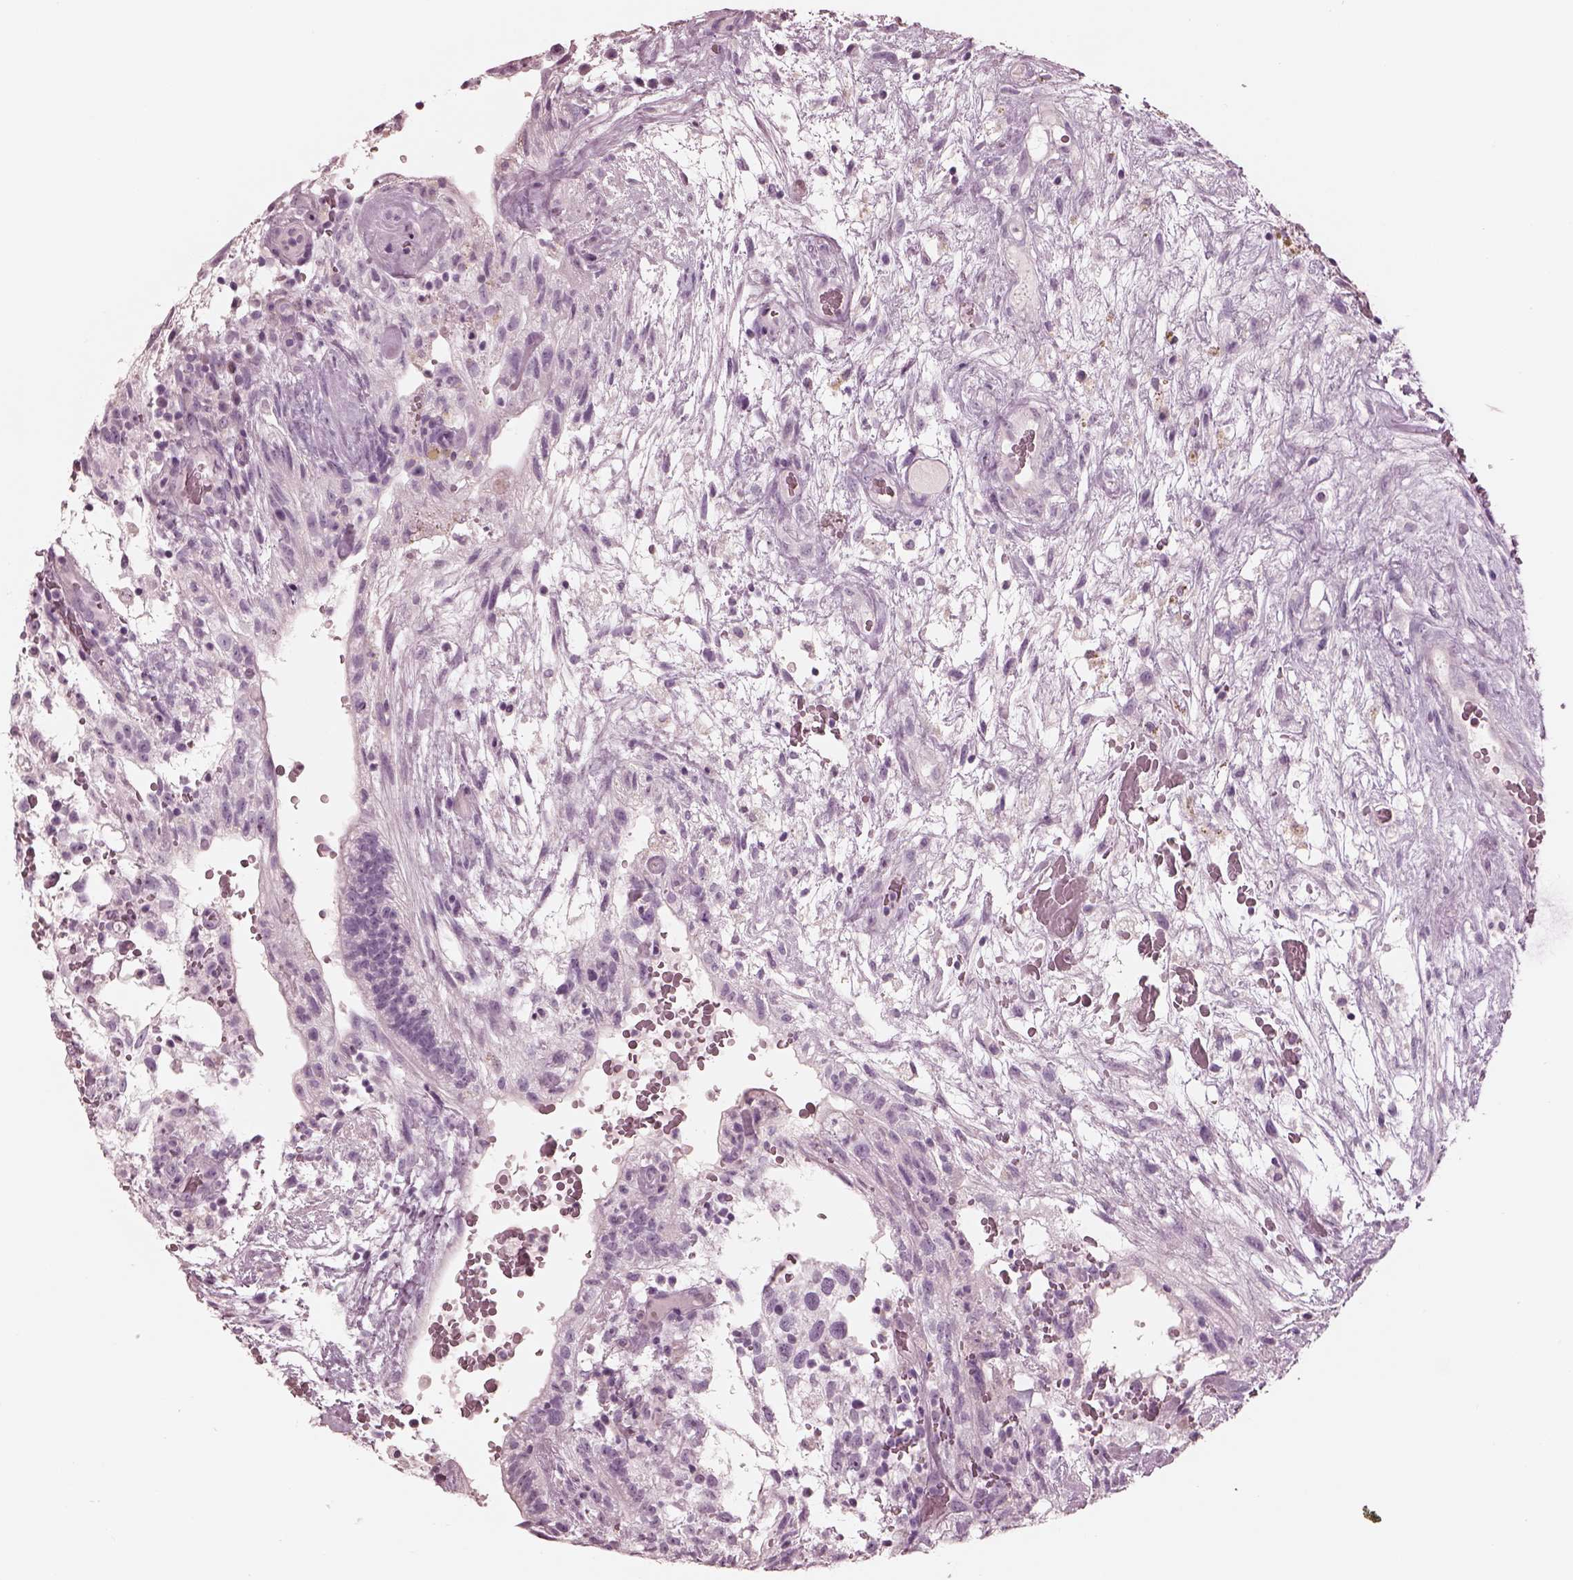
{"staining": {"intensity": "negative", "quantity": "none", "location": "none"}, "tissue": "testis cancer", "cell_type": "Tumor cells", "image_type": "cancer", "snomed": [{"axis": "morphology", "description": "Normal tissue, NOS"}, {"axis": "morphology", "description": "Carcinoma, Embryonal, NOS"}, {"axis": "topography", "description": "Testis"}], "caption": "Immunohistochemistry (IHC) photomicrograph of testis cancer stained for a protein (brown), which demonstrates no staining in tumor cells. (DAB (3,3'-diaminobenzidine) immunohistochemistry visualized using brightfield microscopy, high magnification).", "gene": "CADM2", "patient": {"sex": "male", "age": 32}}